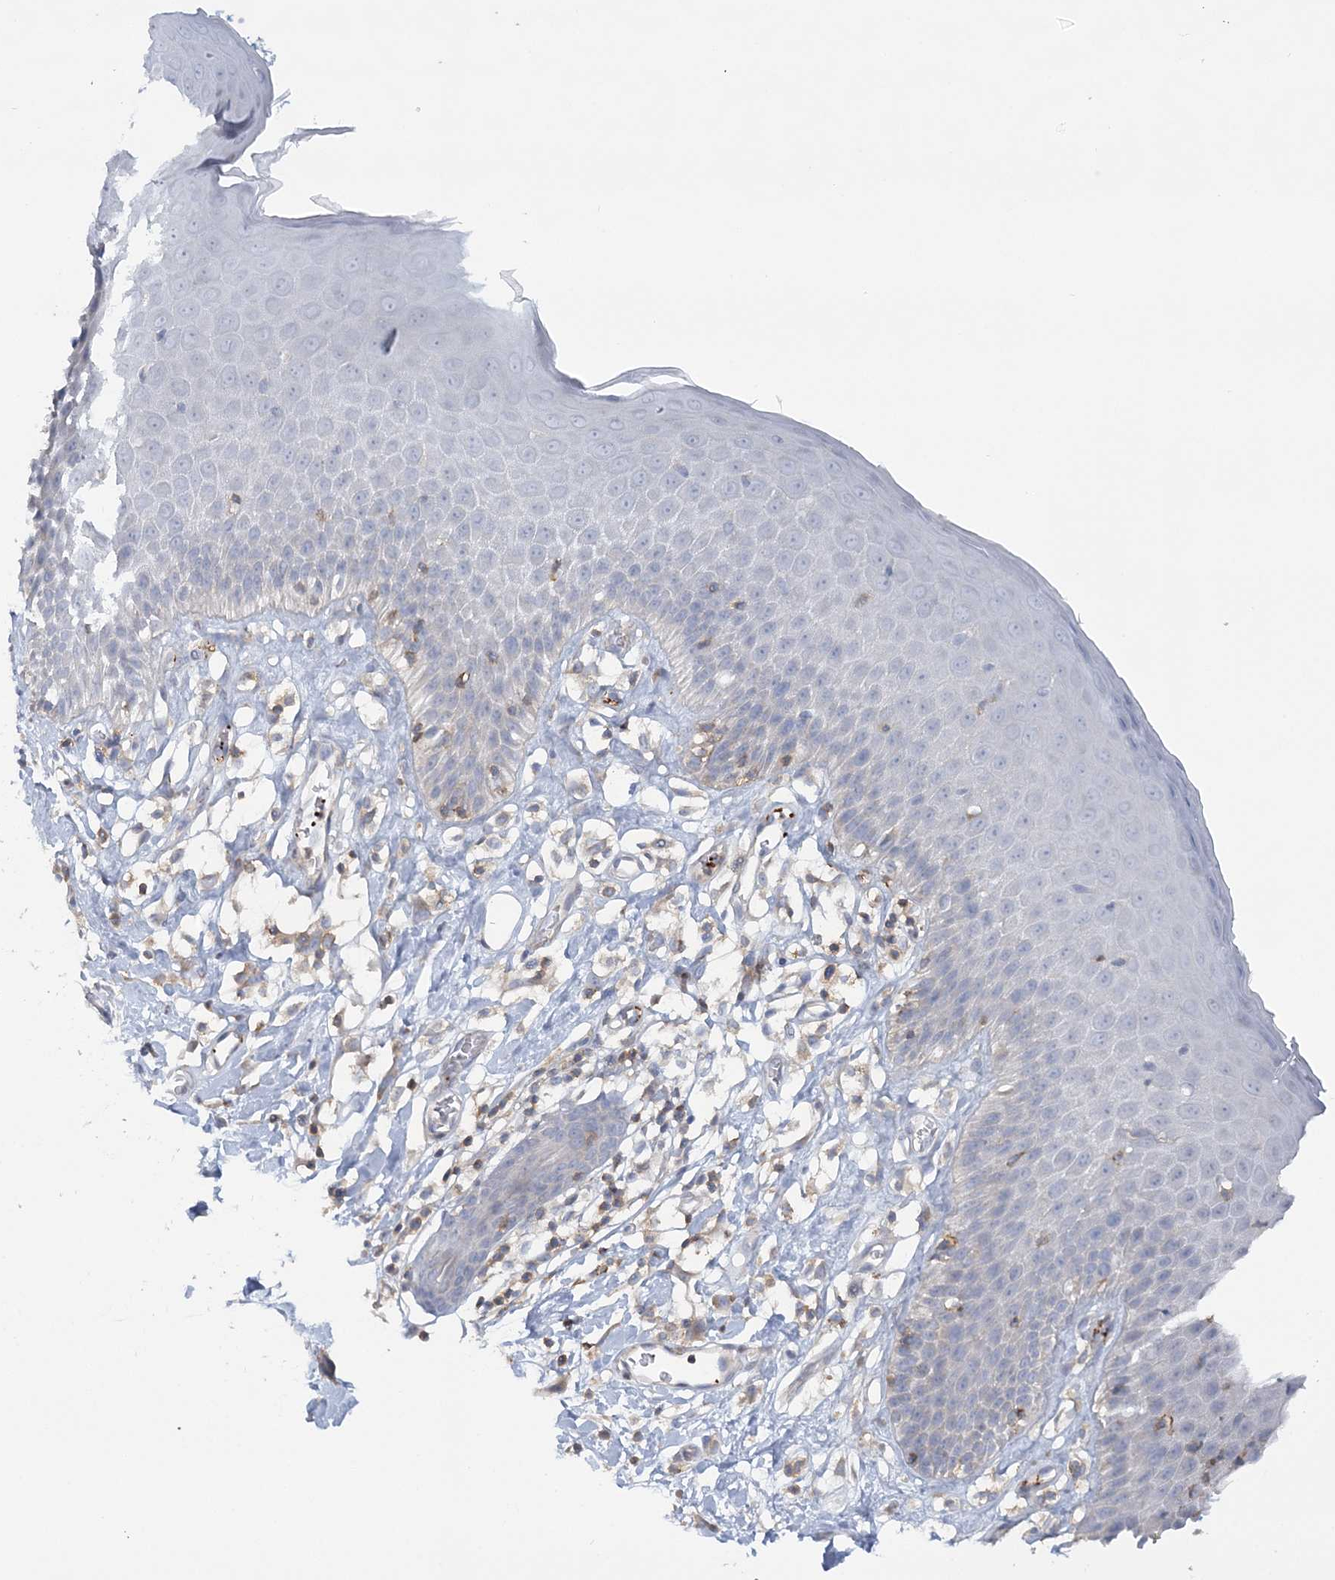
{"staining": {"intensity": "weak", "quantity": "<25%", "location": "cytoplasmic/membranous"}, "tissue": "skin", "cell_type": "Epidermal cells", "image_type": "normal", "snomed": [{"axis": "morphology", "description": "Normal tissue, NOS"}, {"axis": "topography", "description": "Vulva"}], "caption": "Immunohistochemistry (IHC) of normal human skin reveals no expression in epidermal cells.", "gene": "CUEDC2", "patient": {"sex": "female", "age": 68}}